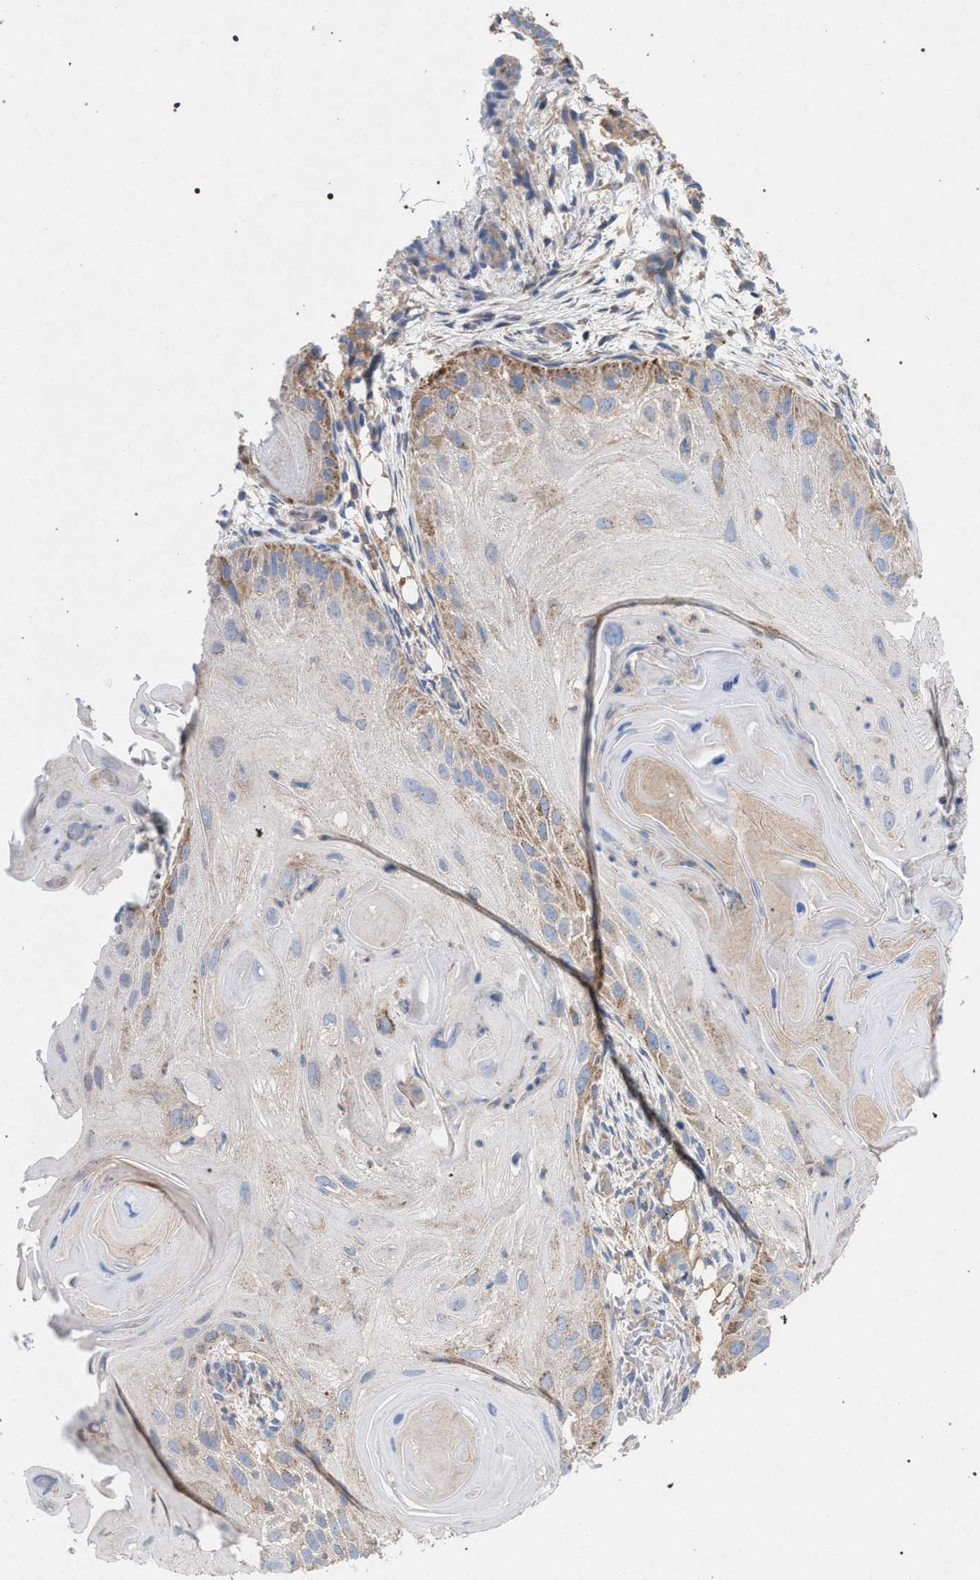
{"staining": {"intensity": "moderate", "quantity": "<25%", "location": "cytoplasmic/membranous"}, "tissue": "skin cancer", "cell_type": "Tumor cells", "image_type": "cancer", "snomed": [{"axis": "morphology", "description": "Squamous cell carcinoma, NOS"}, {"axis": "topography", "description": "Skin"}], "caption": "Skin cancer (squamous cell carcinoma) was stained to show a protein in brown. There is low levels of moderate cytoplasmic/membranous staining in approximately <25% of tumor cells.", "gene": "VPS13A", "patient": {"sex": "female", "age": 77}}